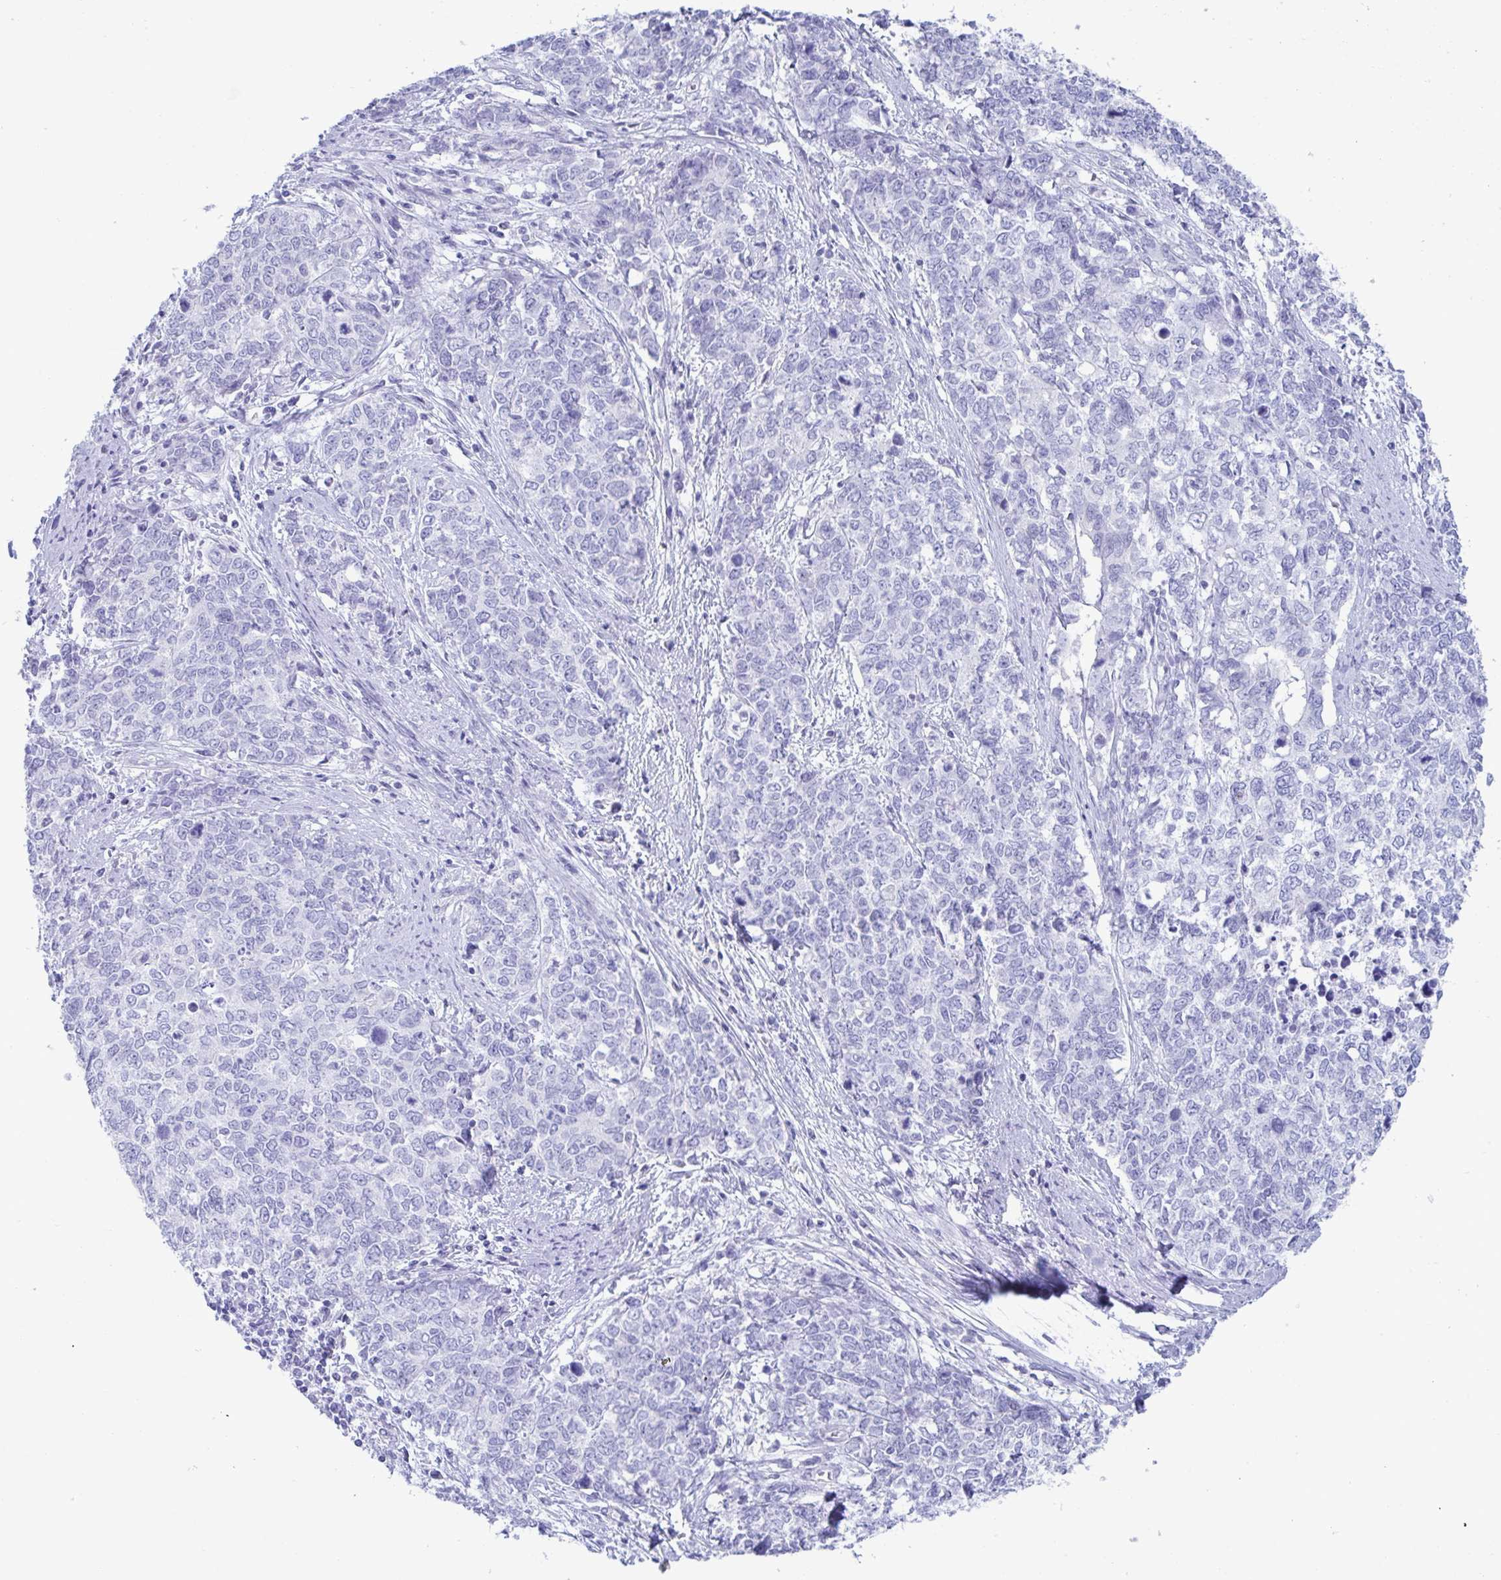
{"staining": {"intensity": "negative", "quantity": "none", "location": "none"}, "tissue": "cervical cancer", "cell_type": "Tumor cells", "image_type": "cancer", "snomed": [{"axis": "morphology", "description": "Adenocarcinoma, NOS"}, {"axis": "topography", "description": "Cervix"}], "caption": "High magnification brightfield microscopy of cervical cancer stained with DAB (3,3'-diaminobenzidine) (brown) and counterstained with hematoxylin (blue): tumor cells show no significant positivity.", "gene": "CDX4", "patient": {"sex": "female", "age": 63}}